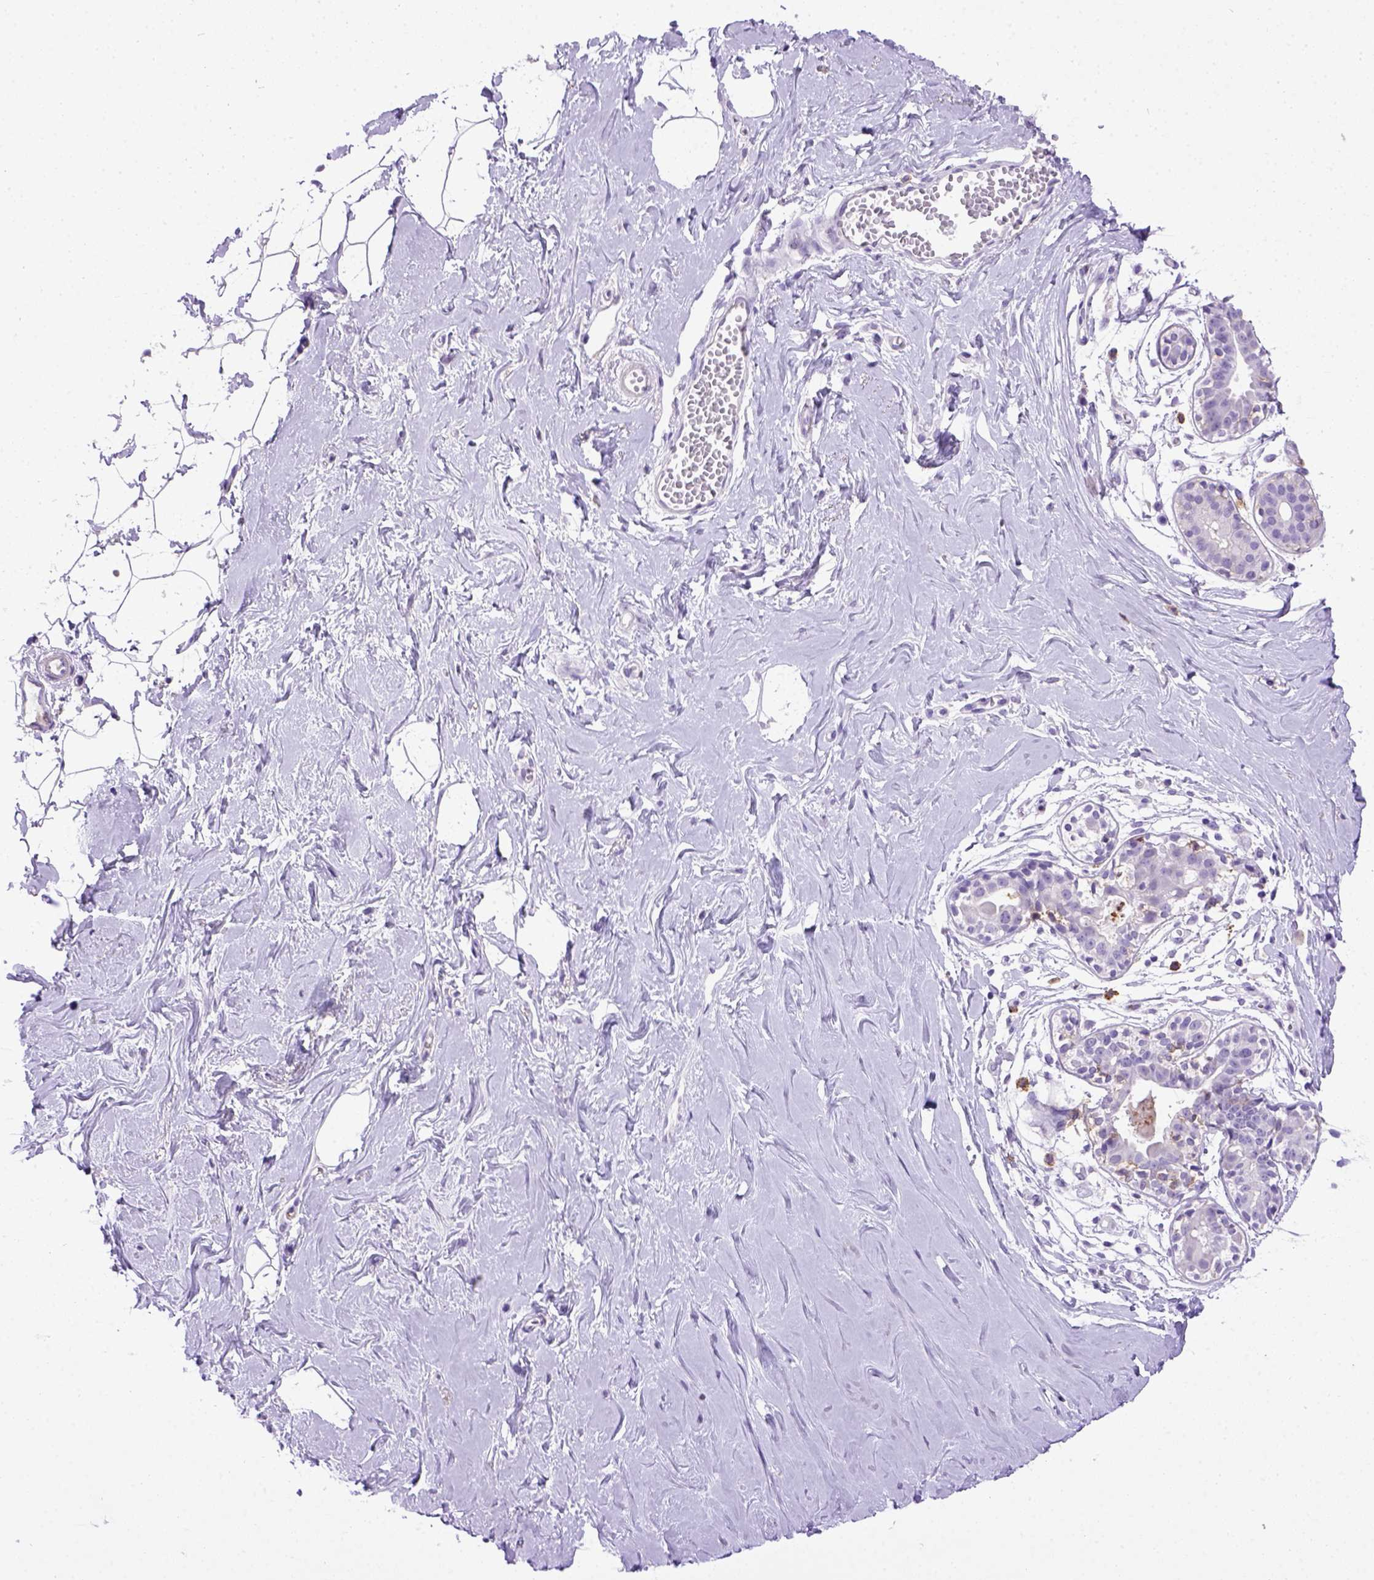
{"staining": {"intensity": "negative", "quantity": "none", "location": "none"}, "tissue": "breast", "cell_type": "Adipocytes", "image_type": "normal", "snomed": [{"axis": "morphology", "description": "Normal tissue, NOS"}, {"axis": "topography", "description": "Breast"}], "caption": "Unremarkable breast was stained to show a protein in brown. There is no significant expression in adipocytes. (Immunohistochemistry (ihc), brightfield microscopy, high magnification).", "gene": "ITGAX", "patient": {"sex": "female", "age": 49}}